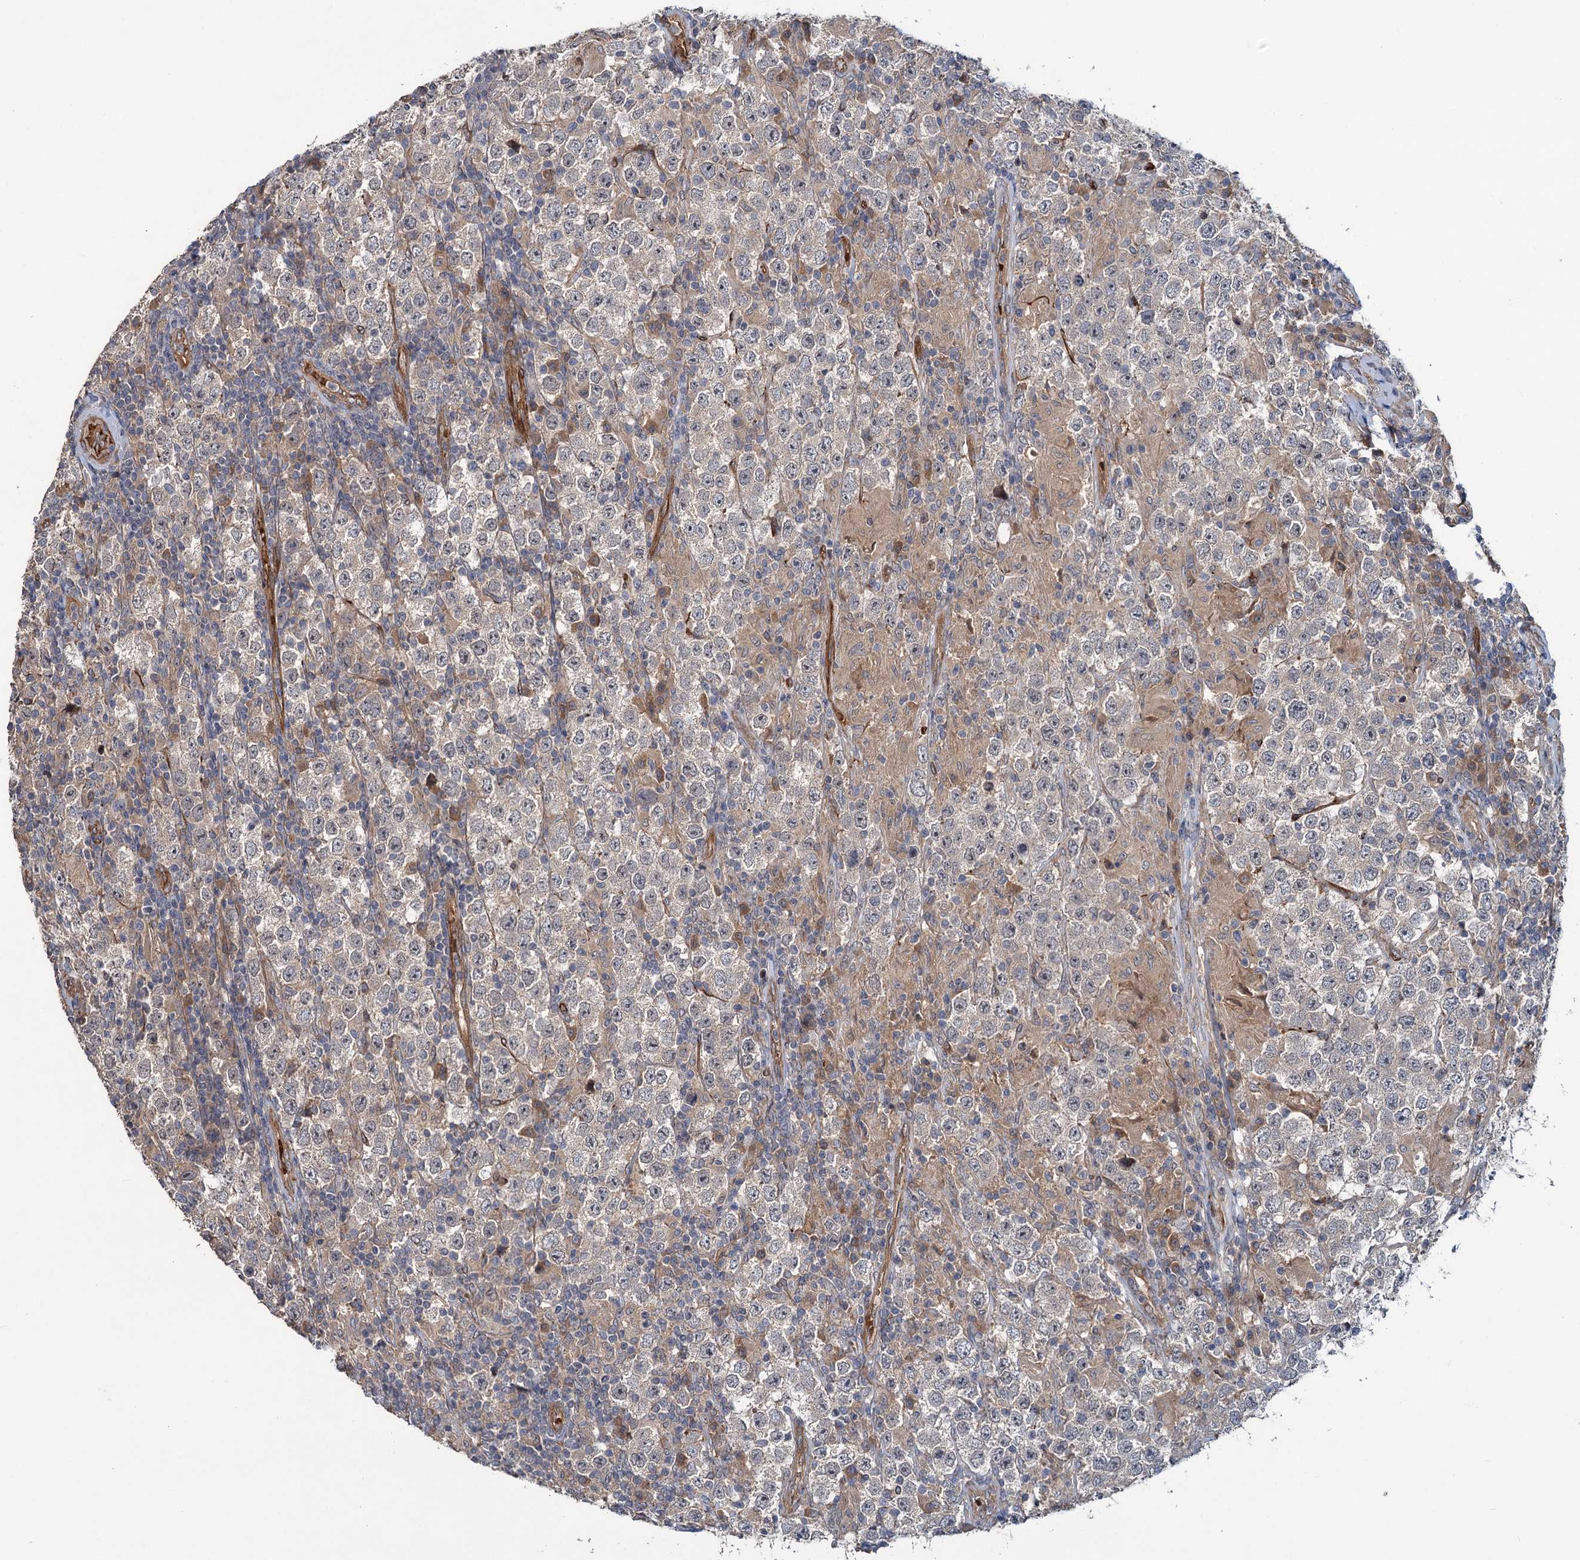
{"staining": {"intensity": "negative", "quantity": "none", "location": "none"}, "tissue": "testis cancer", "cell_type": "Tumor cells", "image_type": "cancer", "snomed": [{"axis": "morphology", "description": "Normal tissue, NOS"}, {"axis": "morphology", "description": "Urothelial carcinoma, High grade"}, {"axis": "morphology", "description": "Seminoma, NOS"}, {"axis": "morphology", "description": "Carcinoma, Embryonal, NOS"}, {"axis": "topography", "description": "Urinary bladder"}, {"axis": "topography", "description": "Testis"}], "caption": "This is an immunohistochemistry (IHC) micrograph of testis embryonal carcinoma. There is no positivity in tumor cells.", "gene": "PKN2", "patient": {"sex": "male", "age": 41}}